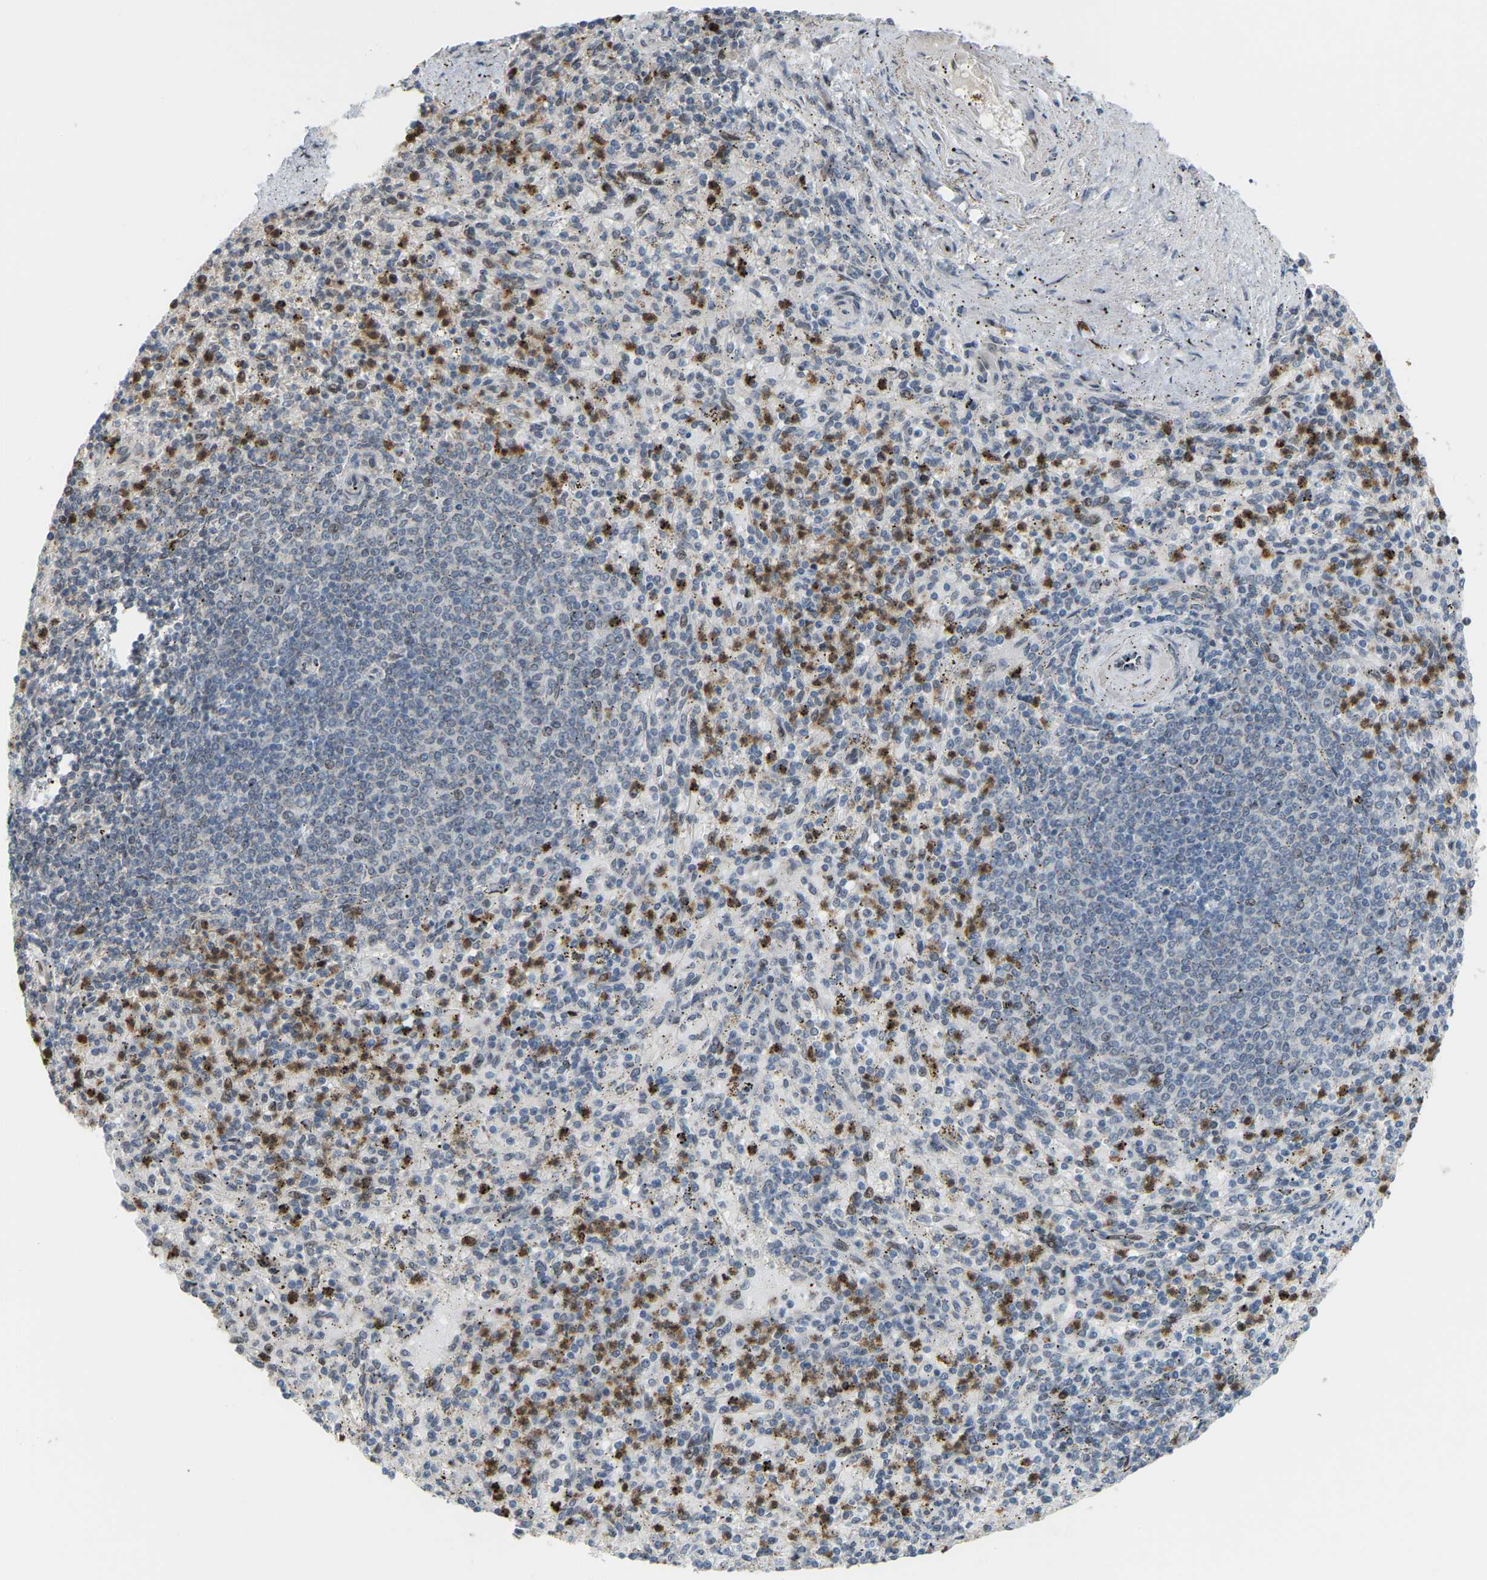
{"staining": {"intensity": "moderate", "quantity": "25%-75%", "location": "cytoplasmic/membranous"}, "tissue": "spleen", "cell_type": "Cells in red pulp", "image_type": "normal", "snomed": [{"axis": "morphology", "description": "Normal tissue, NOS"}, {"axis": "topography", "description": "Spleen"}], "caption": "High-magnification brightfield microscopy of benign spleen stained with DAB (brown) and counterstained with hematoxylin (blue). cells in red pulp exhibit moderate cytoplasmic/membranous staining is appreciated in approximately25%-75% of cells. The protein of interest is shown in brown color, while the nuclei are stained blue.", "gene": "CROT", "patient": {"sex": "male", "age": 72}}